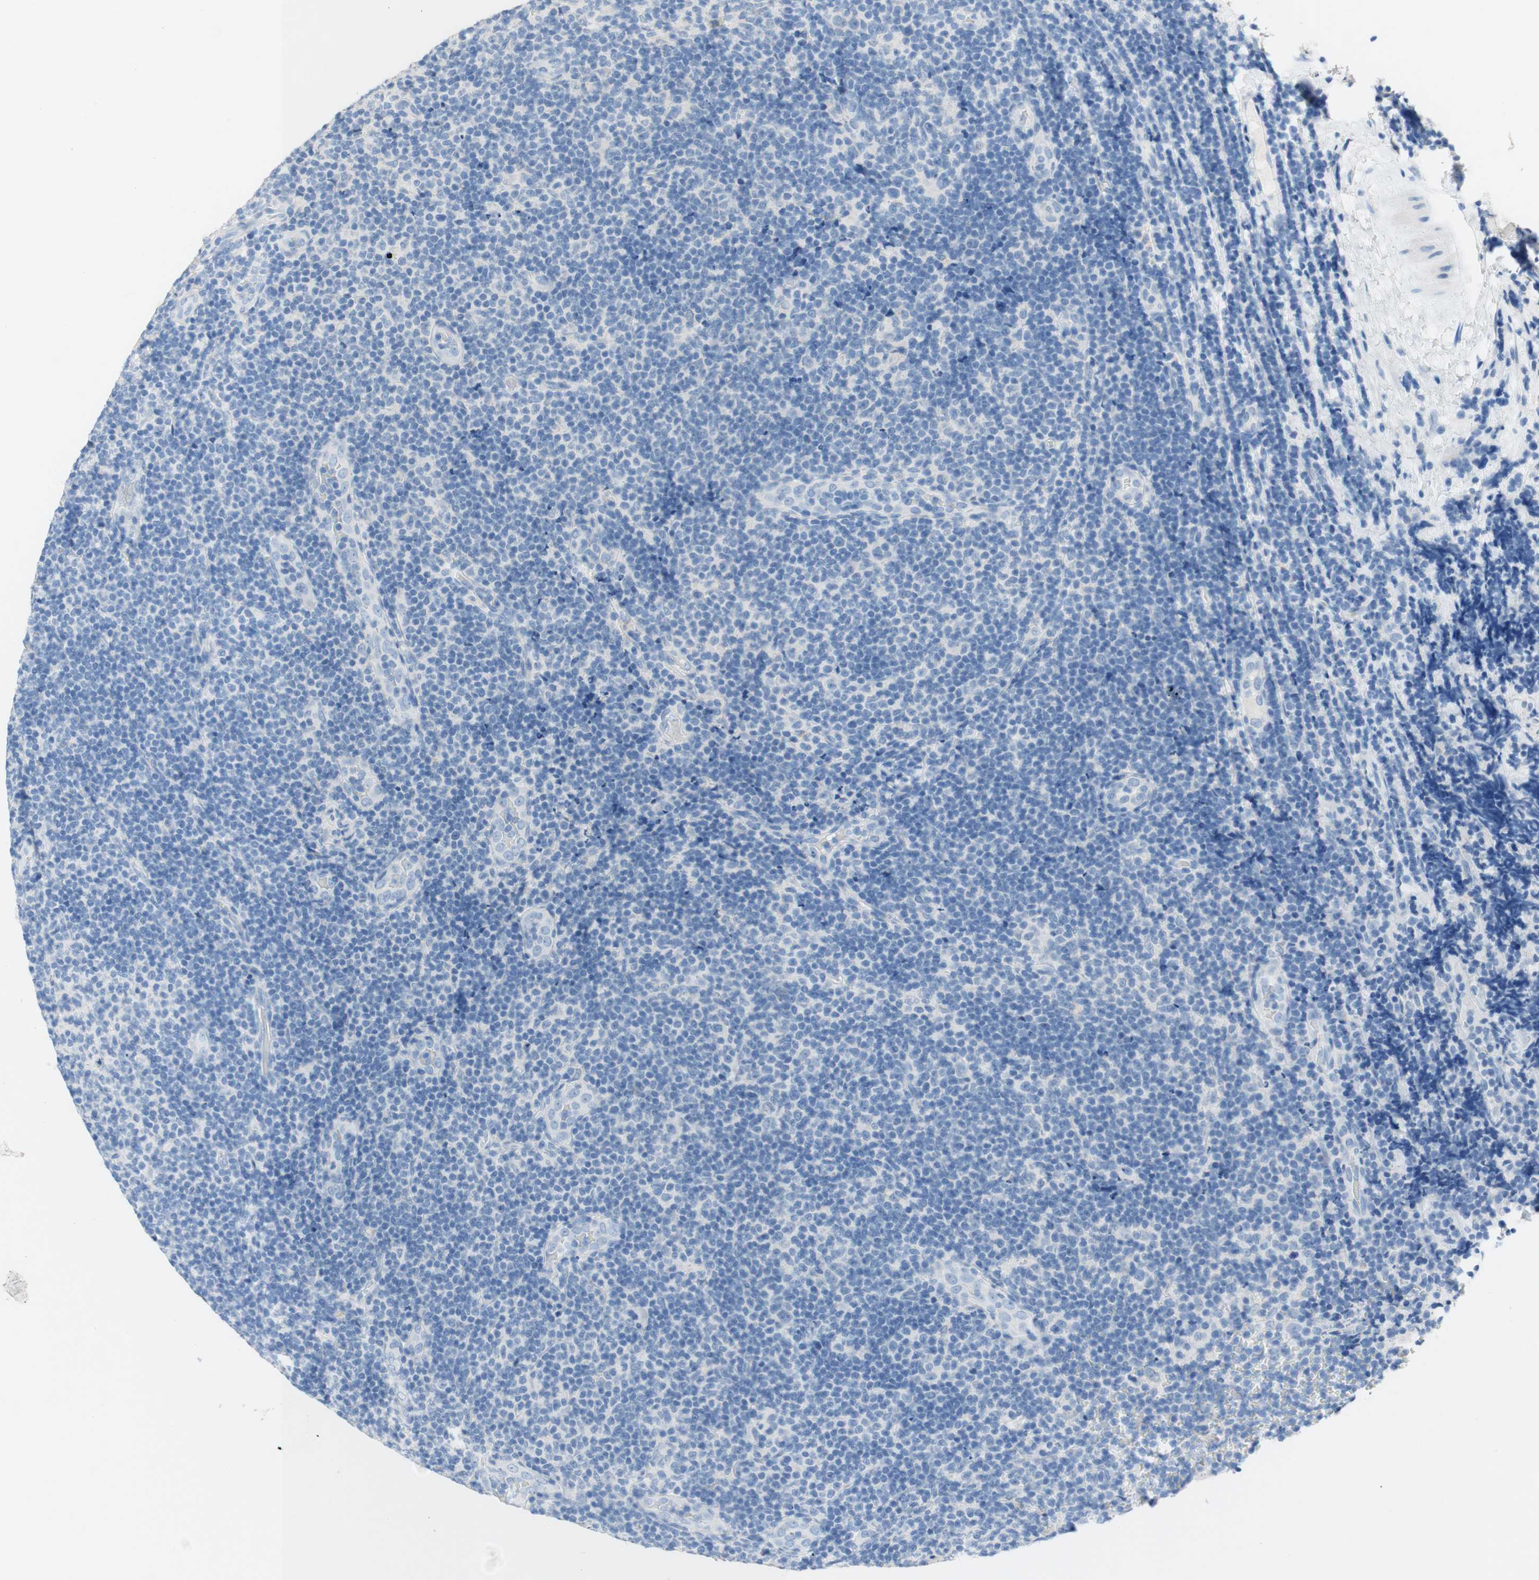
{"staining": {"intensity": "negative", "quantity": "none", "location": "none"}, "tissue": "lymphoma", "cell_type": "Tumor cells", "image_type": "cancer", "snomed": [{"axis": "morphology", "description": "Malignant lymphoma, non-Hodgkin's type, Low grade"}, {"axis": "topography", "description": "Lymph node"}], "caption": "The micrograph displays no staining of tumor cells in low-grade malignant lymphoma, non-Hodgkin's type.", "gene": "POLR2J3", "patient": {"sex": "male", "age": 83}}